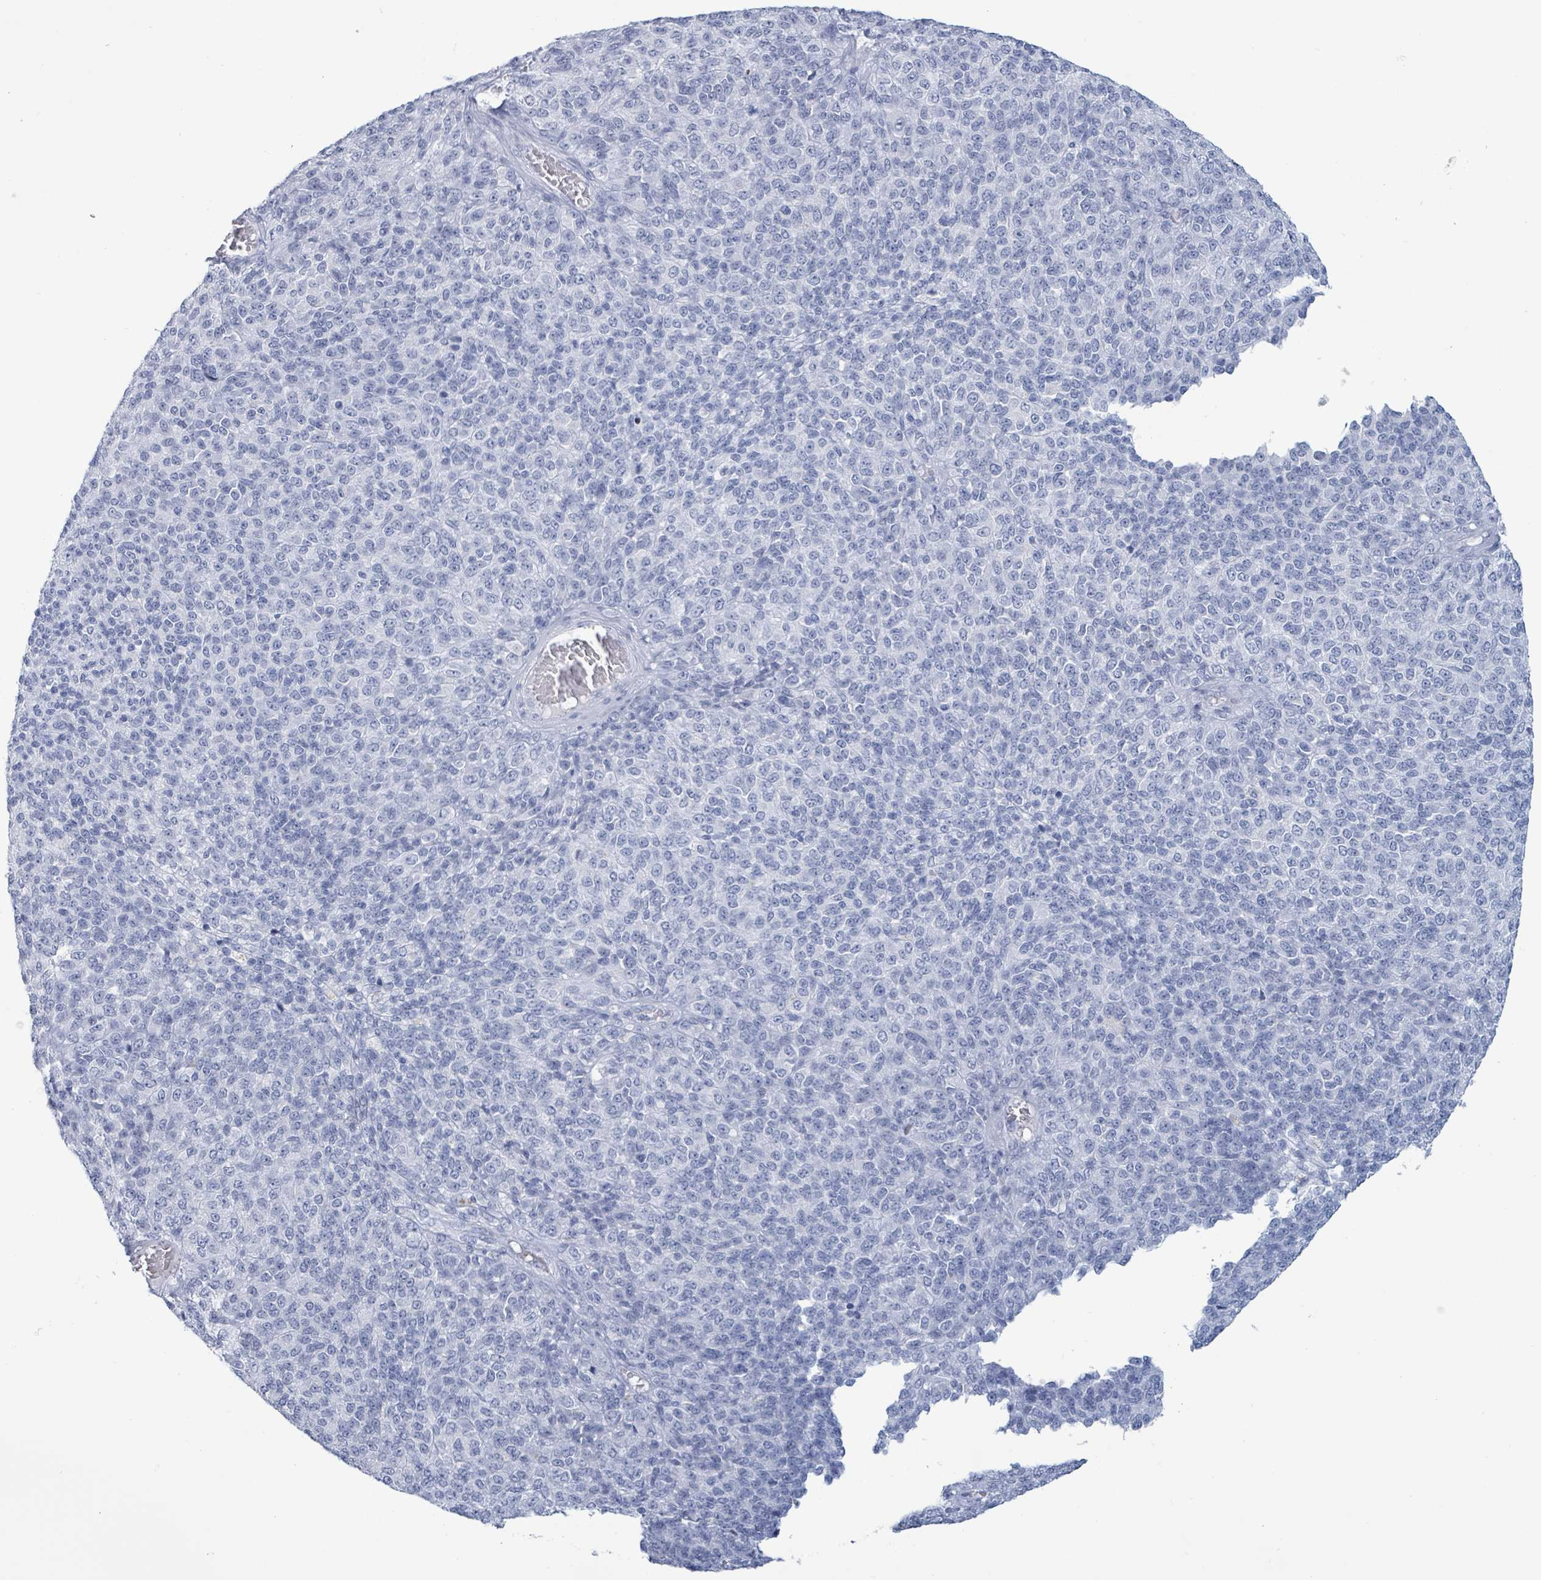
{"staining": {"intensity": "negative", "quantity": "none", "location": "none"}, "tissue": "melanoma", "cell_type": "Tumor cells", "image_type": "cancer", "snomed": [{"axis": "morphology", "description": "Malignant melanoma, Metastatic site"}, {"axis": "topography", "description": "Brain"}], "caption": "This is an immunohistochemistry (IHC) image of malignant melanoma (metastatic site). There is no expression in tumor cells.", "gene": "KRT8", "patient": {"sex": "female", "age": 56}}